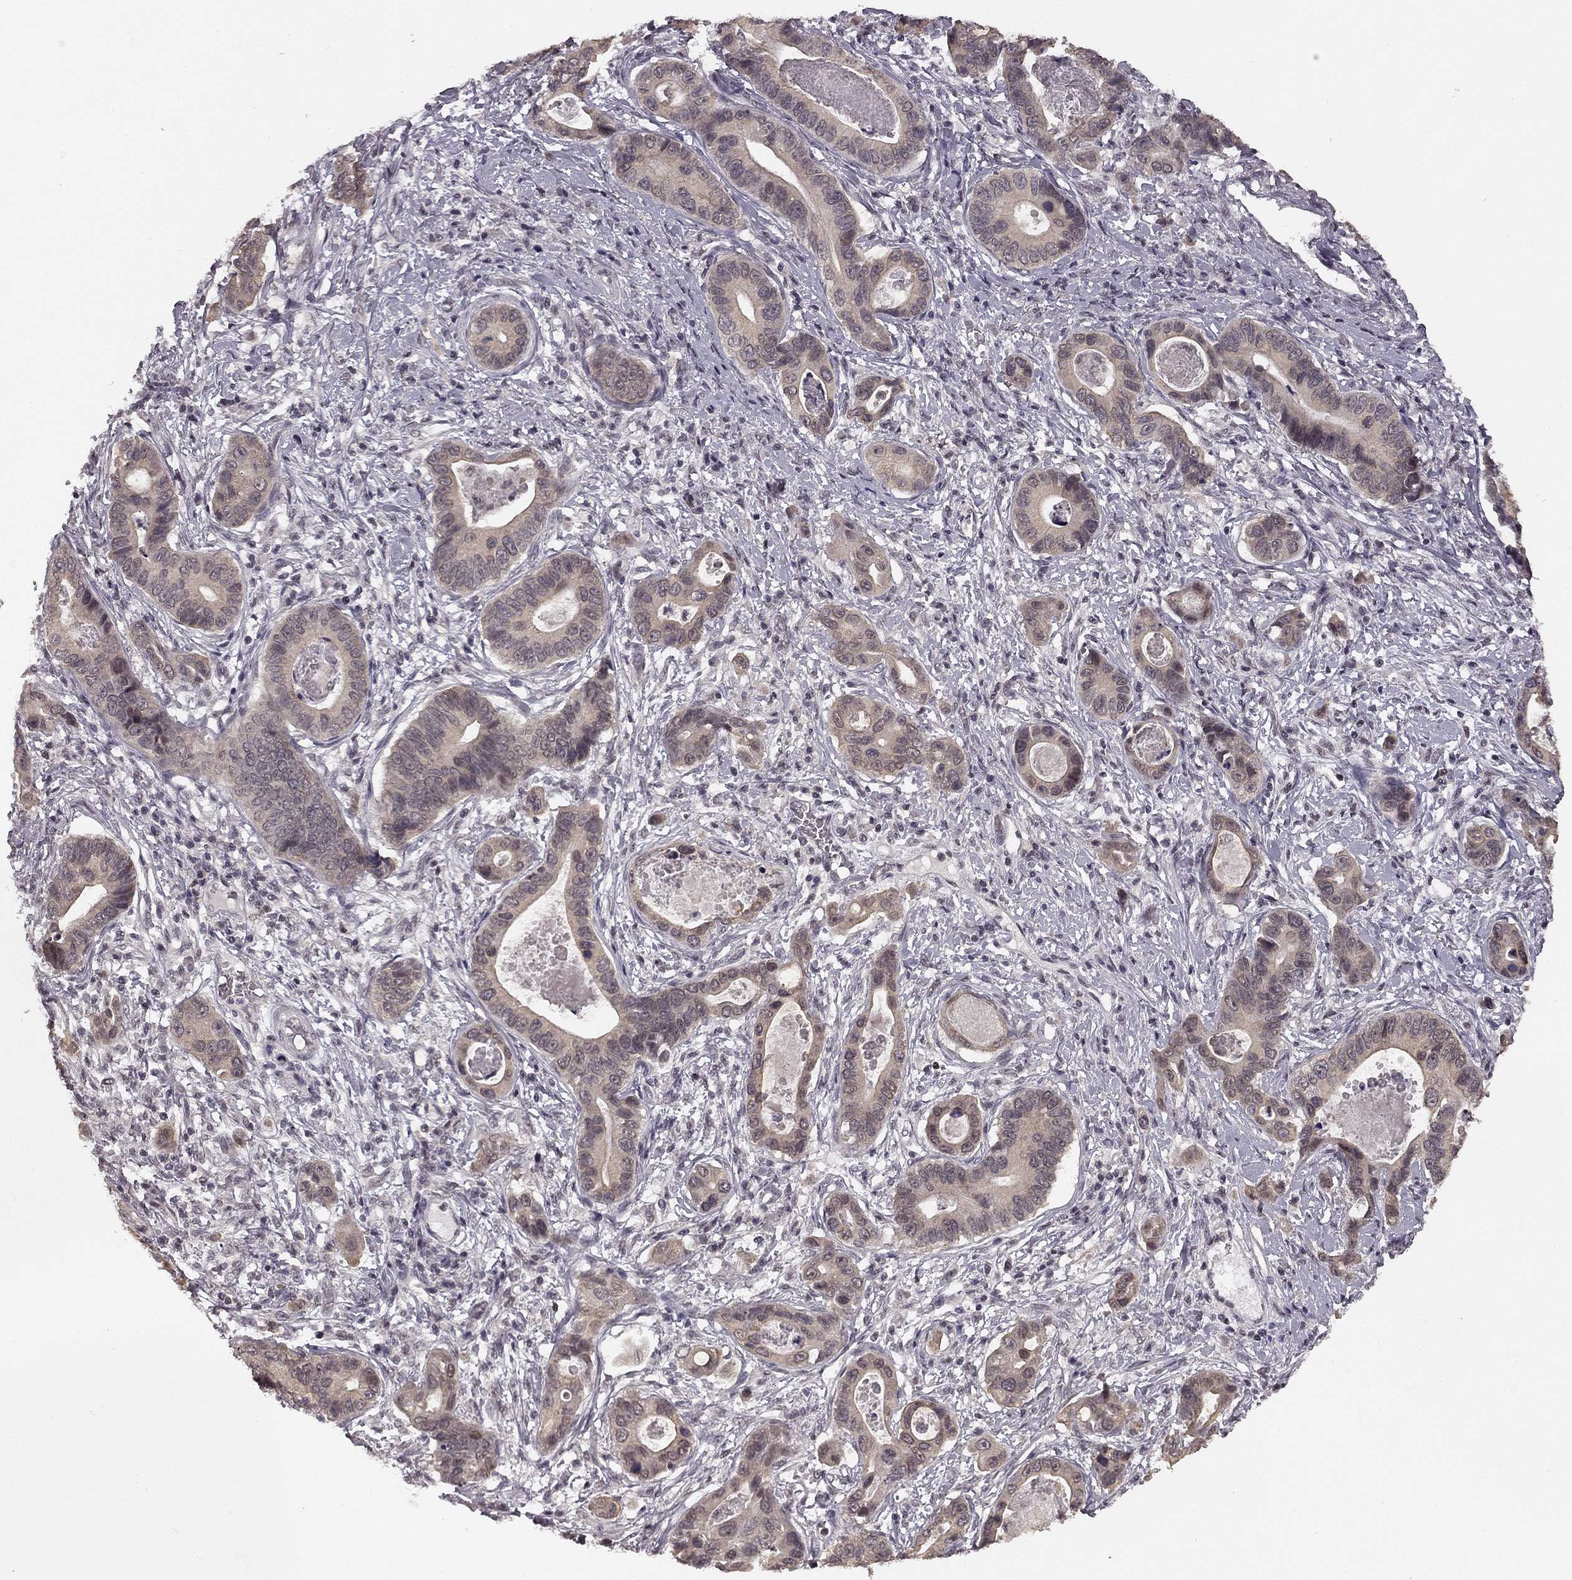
{"staining": {"intensity": "weak", "quantity": "25%-75%", "location": "cytoplasmic/membranous"}, "tissue": "stomach cancer", "cell_type": "Tumor cells", "image_type": "cancer", "snomed": [{"axis": "morphology", "description": "Adenocarcinoma, NOS"}, {"axis": "topography", "description": "Stomach"}], "caption": "Immunohistochemistry (IHC) photomicrograph of neoplastic tissue: stomach adenocarcinoma stained using IHC exhibits low levels of weak protein expression localized specifically in the cytoplasmic/membranous of tumor cells, appearing as a cytoplasmic/membranous brown color.", "gene": "HCN4", "patient": {"sex": "male", "age": 84}}